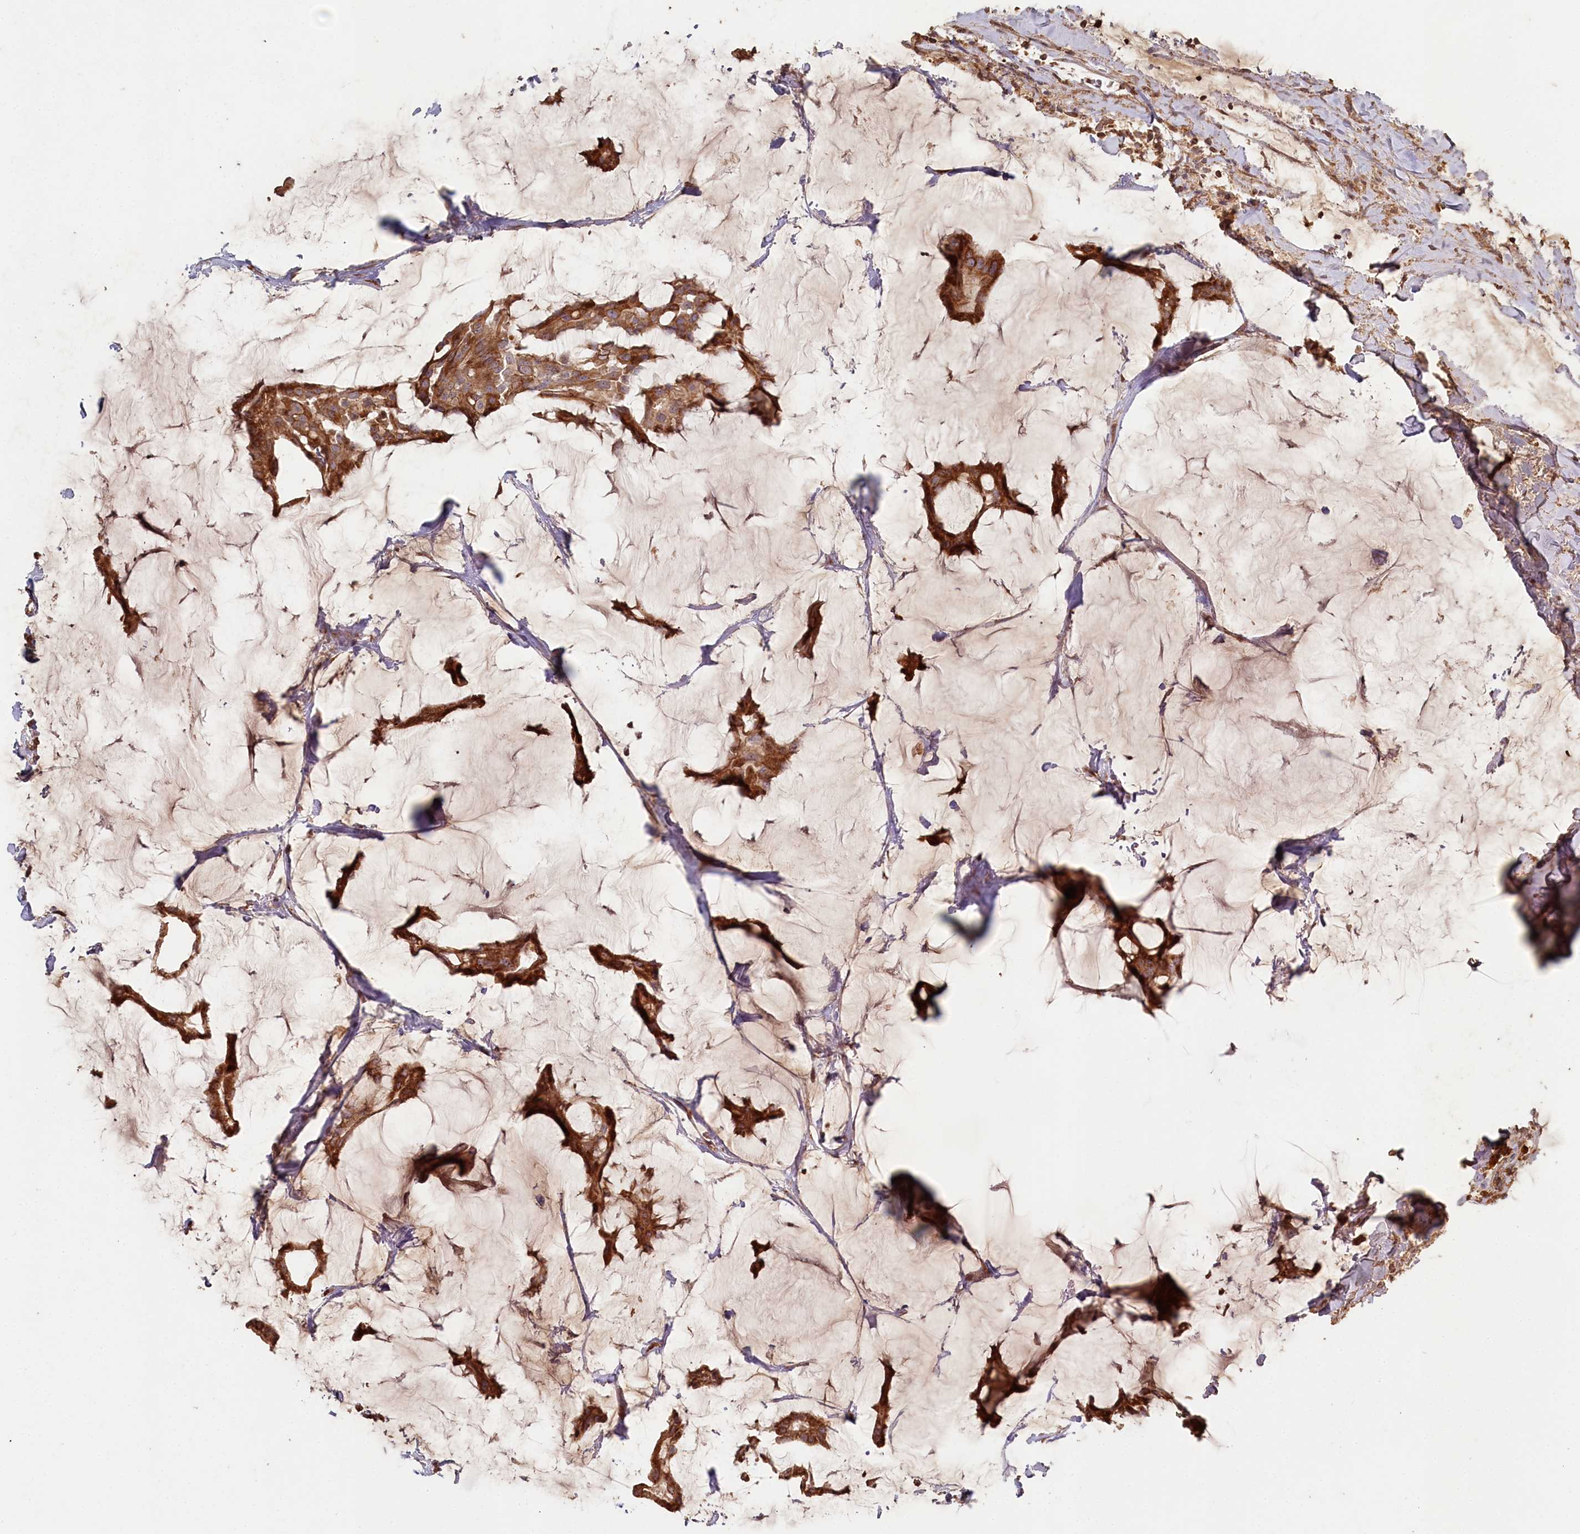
{"staining": {"intensity": "moderate", "quantity": ">75%", "location": "cytoplasmic/membranous"}, "tissue": "breast cancer", "cell_type": "Tumor cells", "image_type": "cancer", "snomed": [{"axis": "morphology", "description": "Duct carcinoma"}, {"axis": "topography", "description": "Breast"}], "caption": "This is a micrograph of immunohistochemistry staining of breast cancer (invasive ductal carcinoma), which shows moderate positivity in the cytoplasmic/membranous of tumor cells.", "gene": "HAL", "patient": {"sex": "female", "age": 93}}